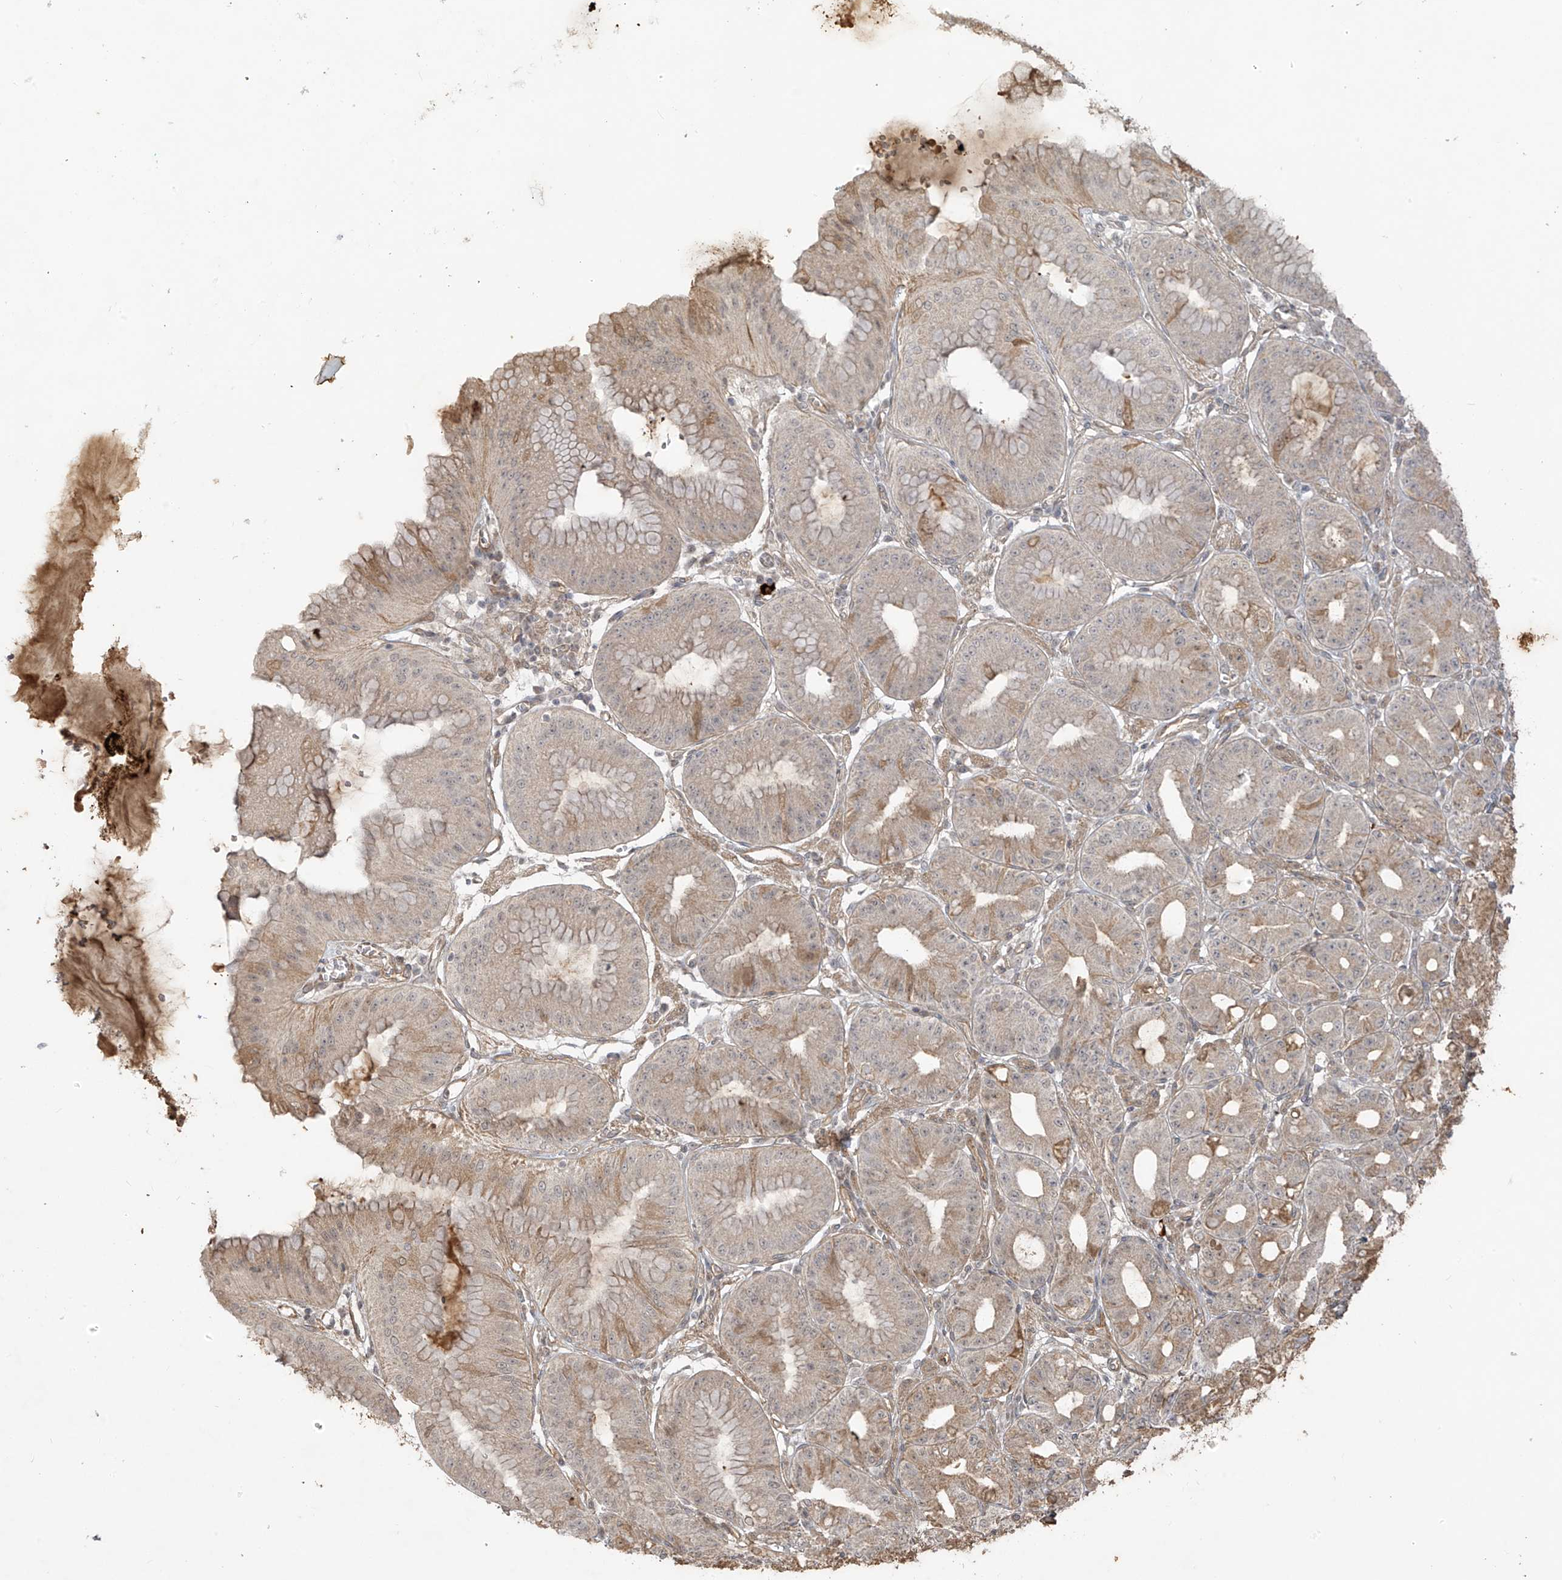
{"staining": {"intensity": "moderate", "quantity": ">75%", "location": "cytoplasmic/membranous"}, "tissue": "stomach", "cell_type": "Glandular cells", "image_type": "normal", "snomed": [{"axis": "morphology", "description": "Normal tissue, NOS"}, {"axis": "topography", "description": "Stomach, lower"}], "caption": "Immunohistochemical staining of normal human stomach reveals medium levels of moderate cytoplasmic/membranous staining in about >75% of glandular cells. Ihc stains the protein of interest in brown and the nuclei are stained blue.", "gene": "DGKQ", "patient": {"sex": "male", "age": 71}}